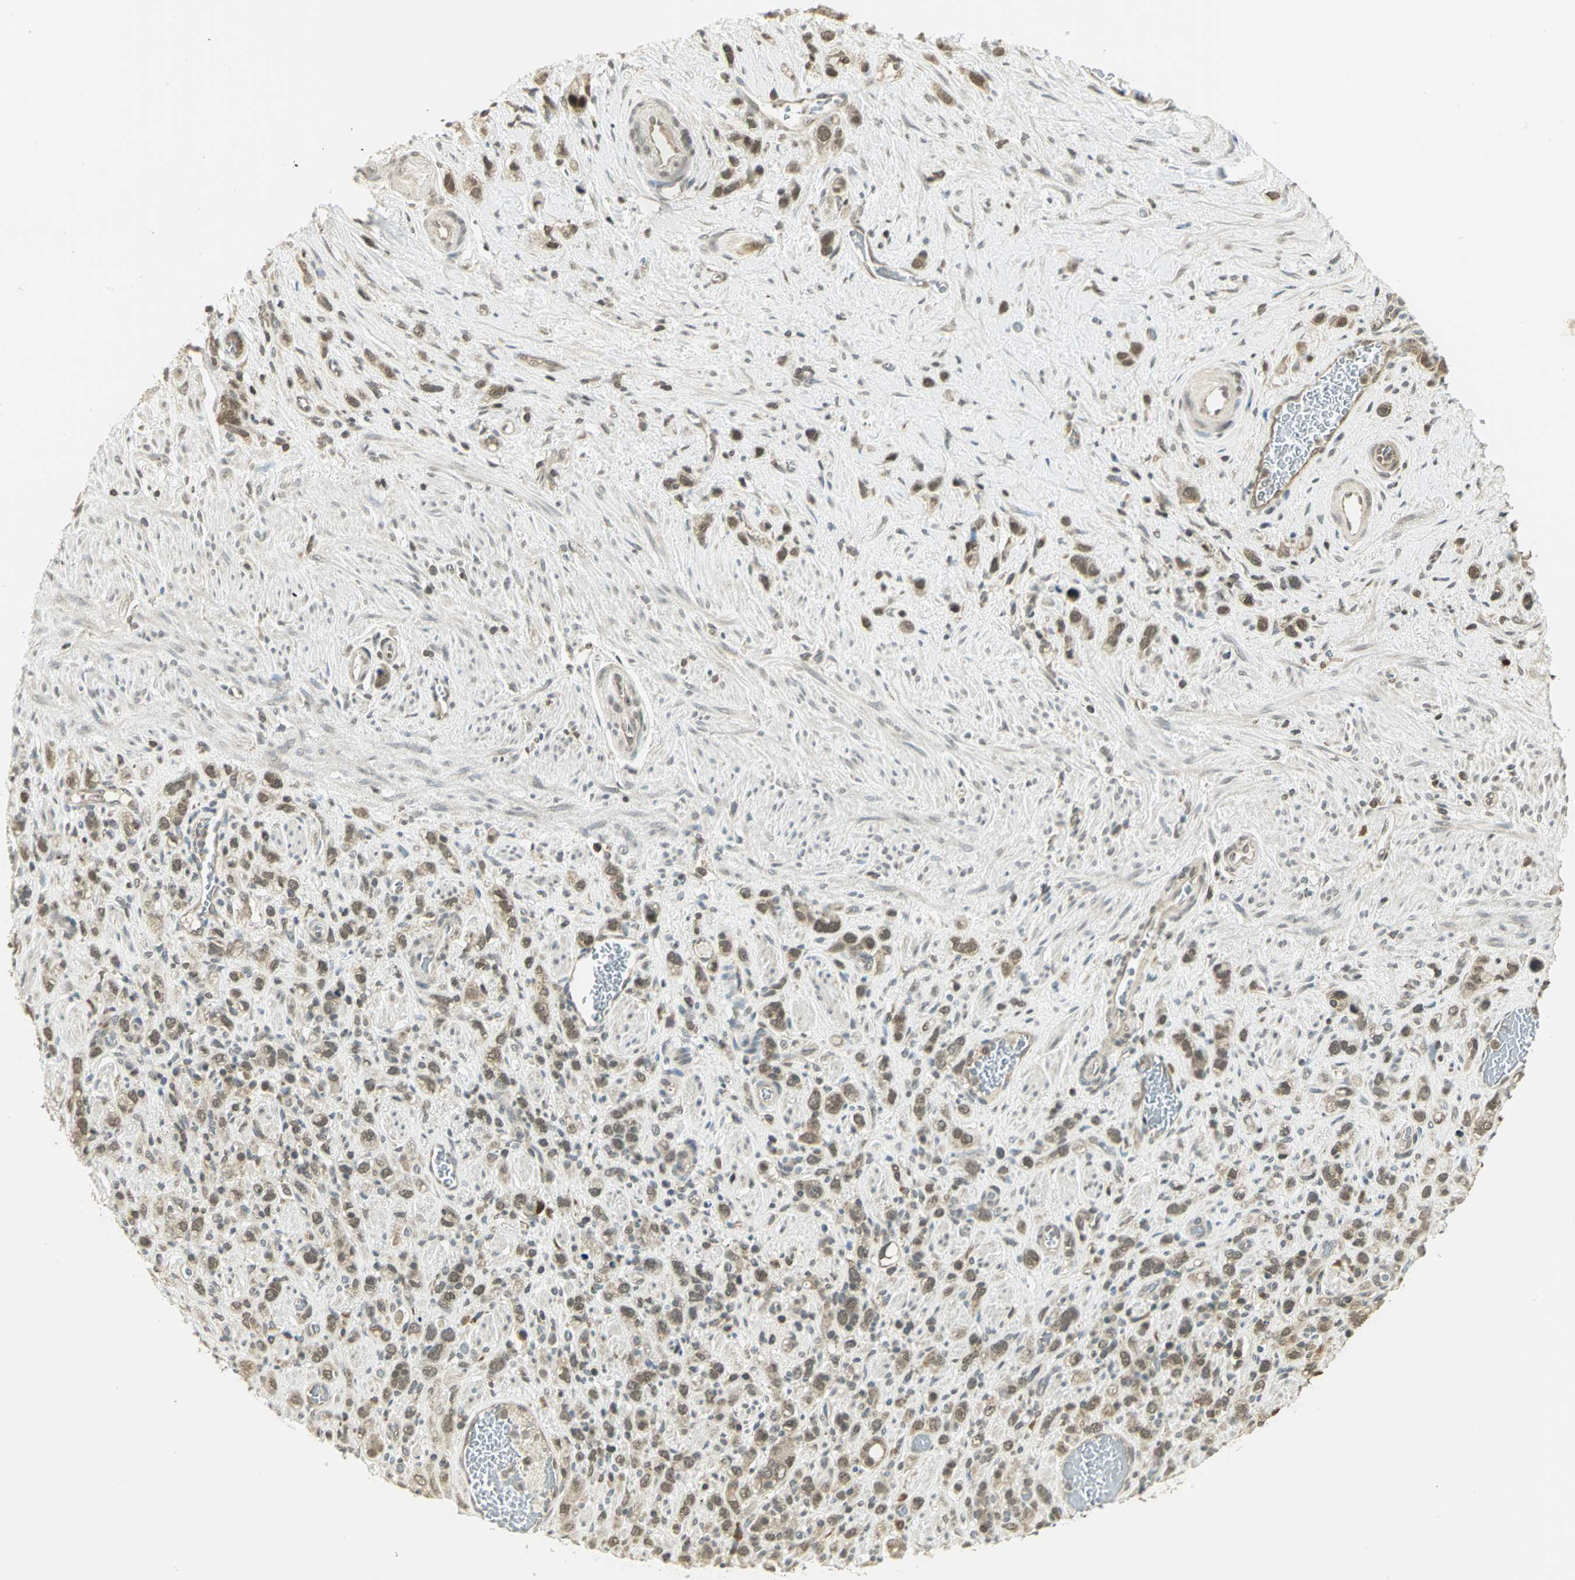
{"staining": {"intensity": "moderate", "quantity": ">75%", "location": "cytoplasmic/membranous"}, "tissue": "stomach cancer", "cell_type": "Tumor cells", "image_type": "cancer", "snomed": [{"axis": "morphology", "description": "Normal tissue, NOS"}, {"axis": "morphology", "description": "Adenocarcinoma, NOS"}, {"axis": "morphology", "description": "Adenocarcinoma, High grade"}, {"axis": "topography", "description": "Stomach, upper"}, {"axis": "topography", "description": "Stomach"}], "caption": "Tumor cells exhibit medium levels of moderate cytoplasmic/membranous positivity in about >75% of cells in human stomach cancer.", "gene": "CDC34", "patient": {"sex": "female", "age": 65}}